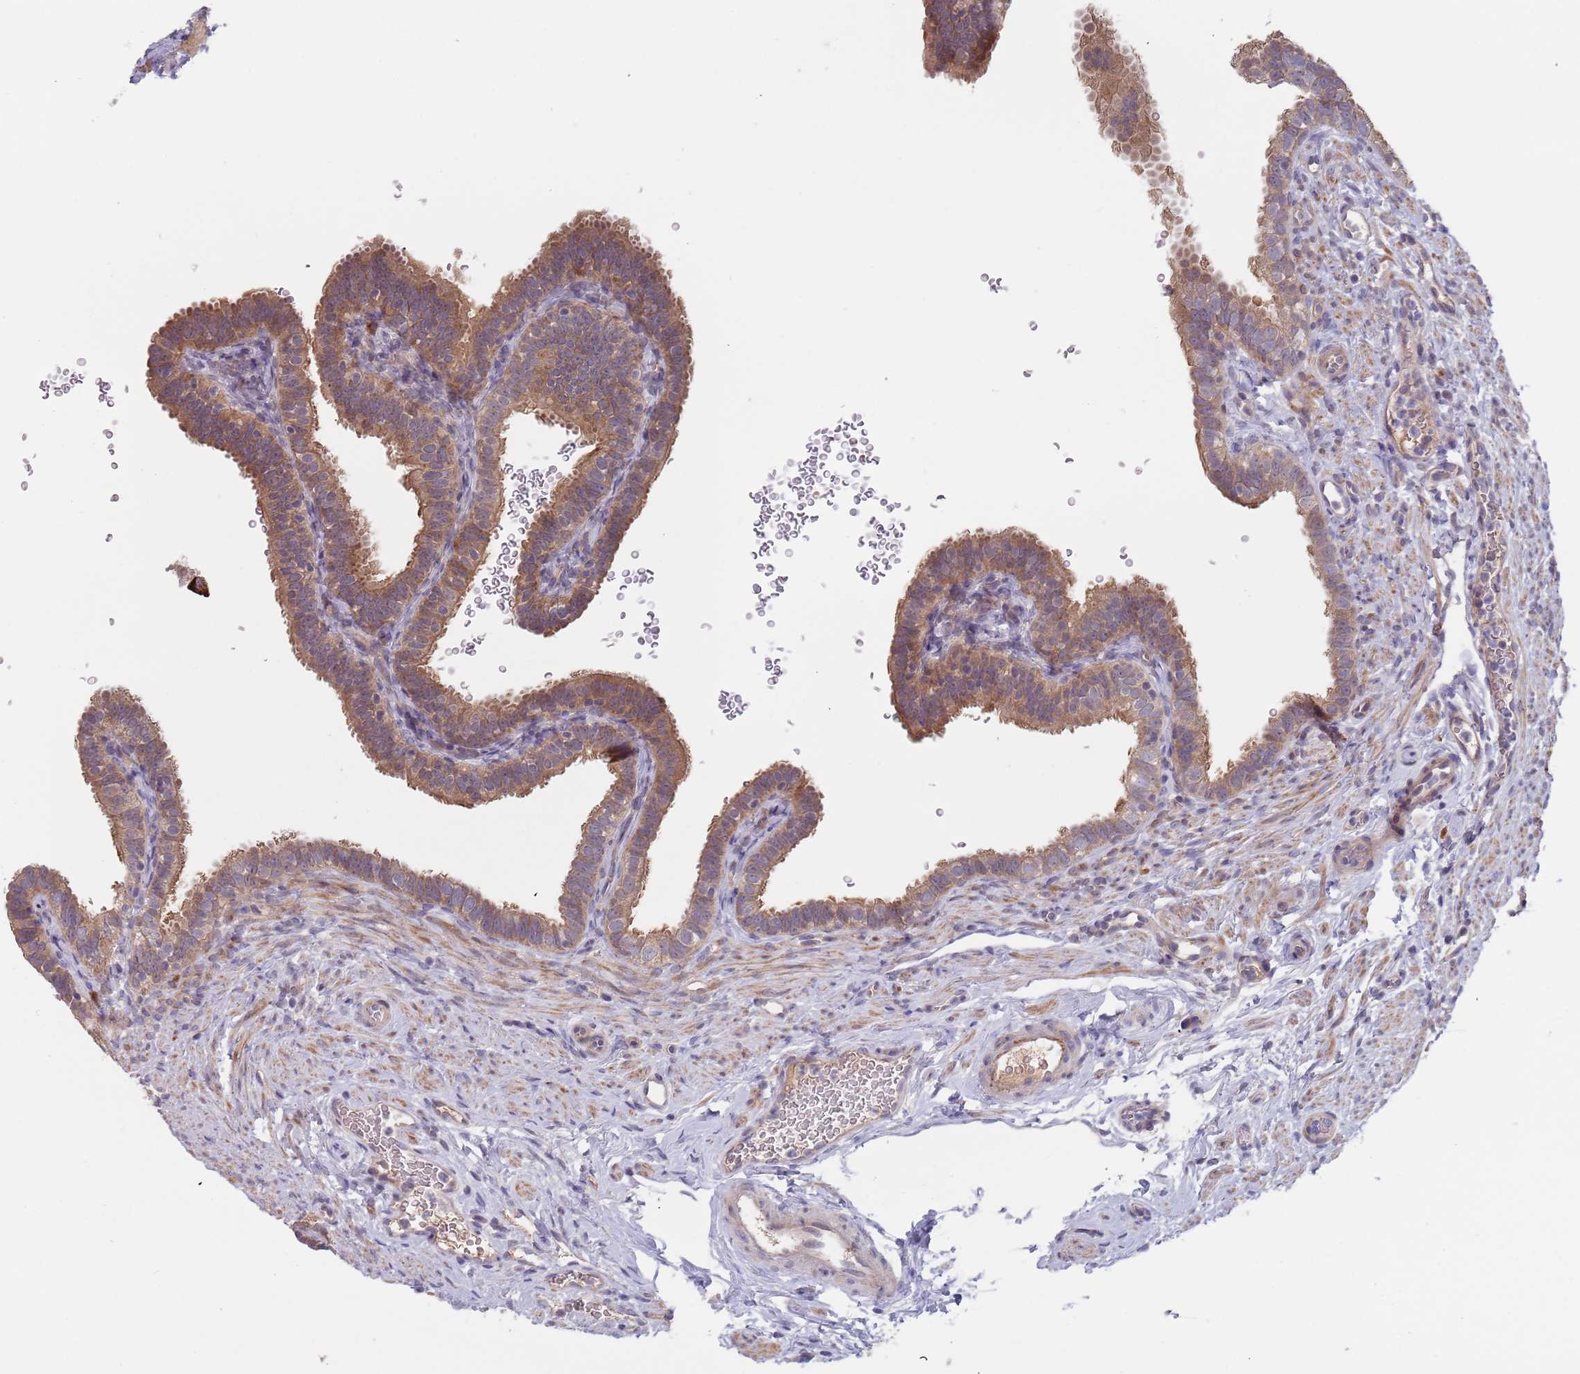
{"staining": {"intensity": "moderate", "quantity": ">75%", "location": "cytoplasmic/membranous"}, "tissue": "fallopian tube", "cell_type": "Glandular cells", "image_type": "normal", "snomed": [{"axis": "morphology", "description": "Normal tissue, NOS"}, {"axis": "topography", "description": "Fallopian tube"}], "caption": "Glandular cells show medium levels of moderate cytoplasmic/membranous positivity in about >75% of cells in unremarkable human fallopian tube.", "gene": "ZNF140", "patient": {"sex": "female", "age": 41}}